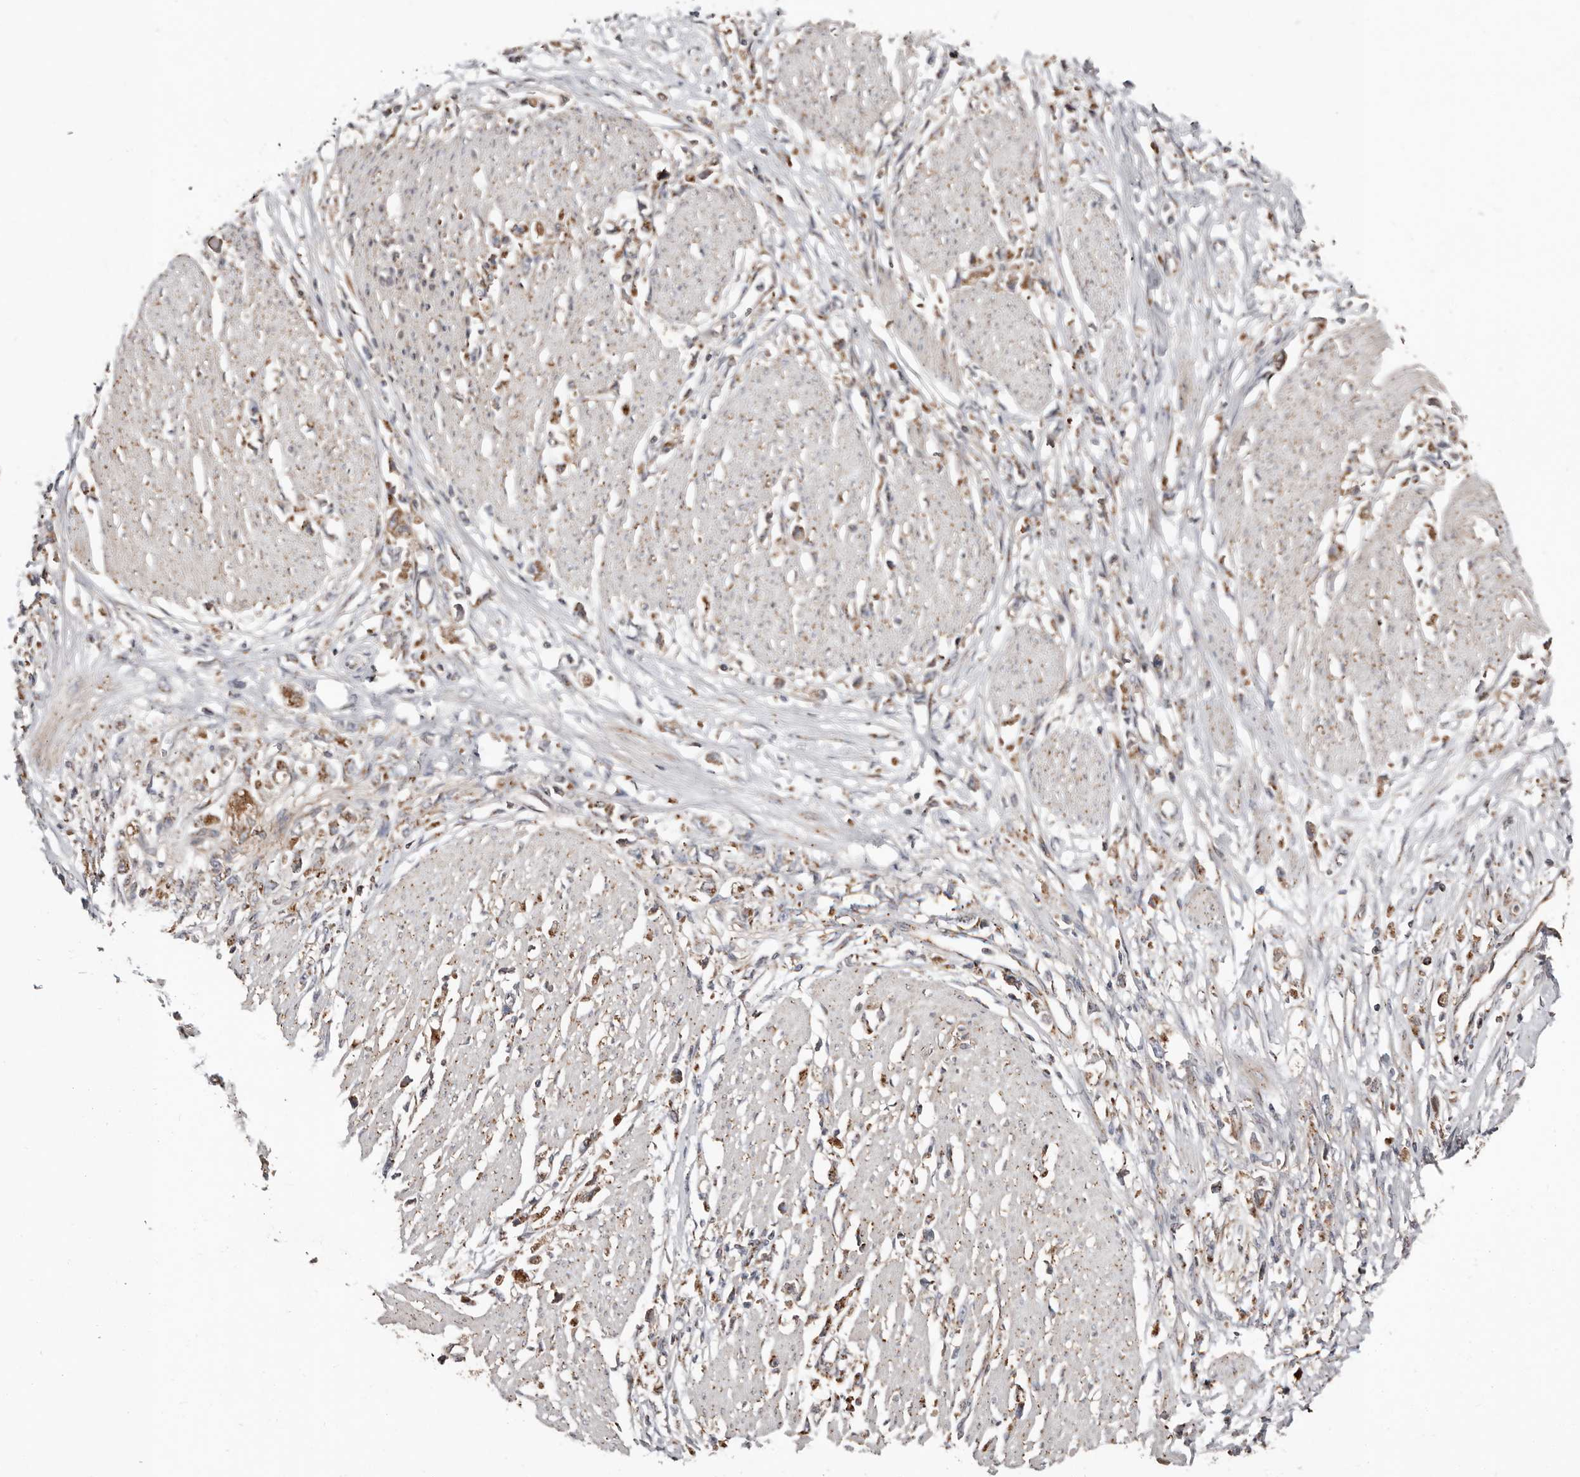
{"staining": {"intensity": "moderate", "quantity": ">75%", "location": "cytoplasmic/membranous"}, "tissue": "stomach cancer", "cell_type": "Tumor cells", "image_type": "cancer", "snomed": [{"axis": "morphology", "description": "Adenocarcinoma, NOS"}, {"axis": "topography", "description": "Stomach"}], "caption": "Human stomach cancer stained with a protein marker displays moderate staining in tumor cells.", "gene": "COG1", "patient": {"sex": "female", "age": 59}}